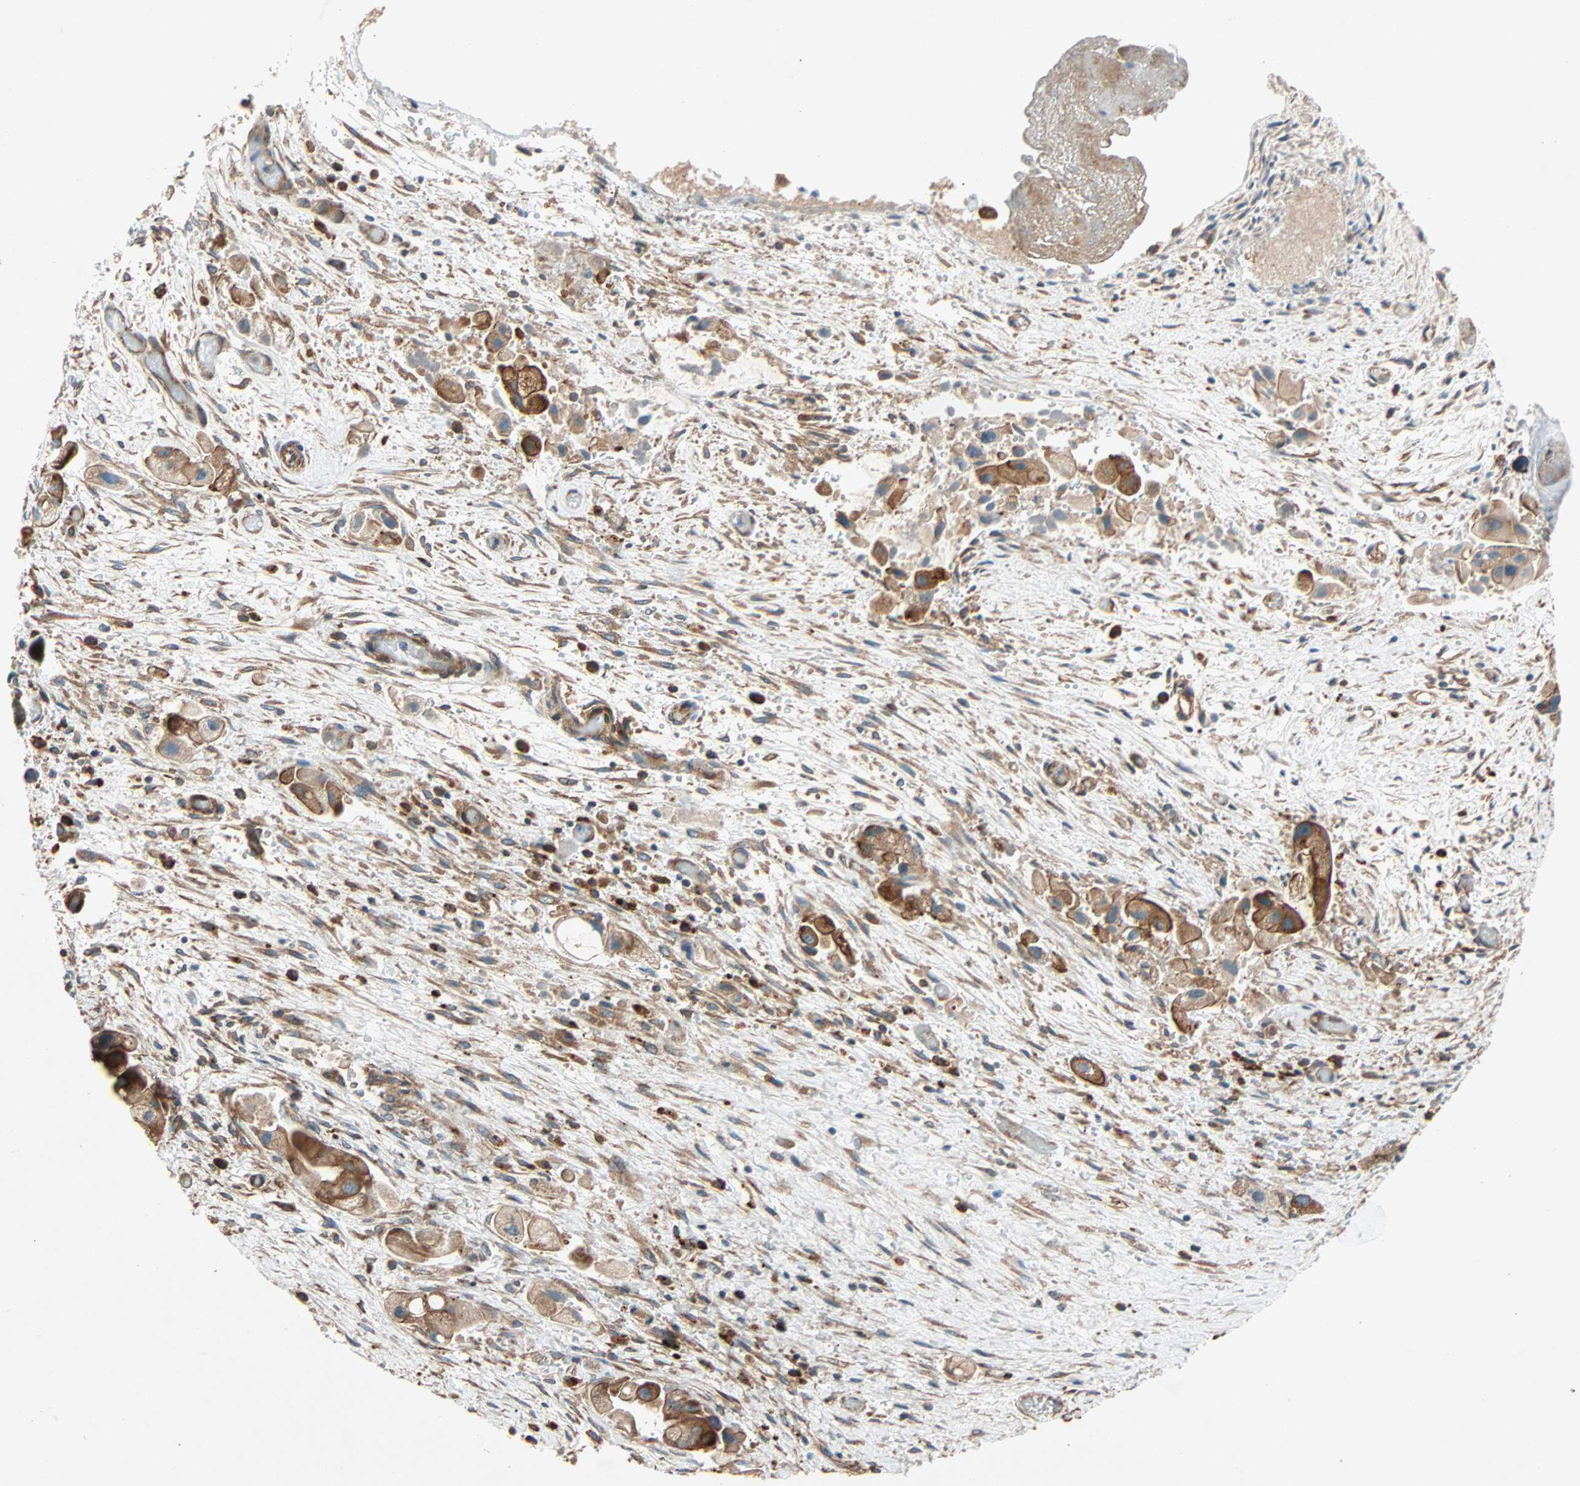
{"staining": {"intensity": "moderate", "quantity": ">75%", "location": "cytoplasmic/membranous"}, "tissue": "liver cancer", "cell_type": "Tumor cells", "image_type": "cancer", "snomed": [{"axis": "morphology", "description": "Normal tissue, NOS"}, {"axis": "morphology", "description": "Cholangiocarcinoma"}, {"axis": "topography", "description": "Liver"}, {"axis": "topography", "description": "Peripheral nerve tissue"}], "caption": "A brown stain highlights moderate cytoplasmic/membranous positivity of a protein in liver cancer tumor cells.", "gene": "PHYH", "patient": {"sex": "male", "age": 50}}